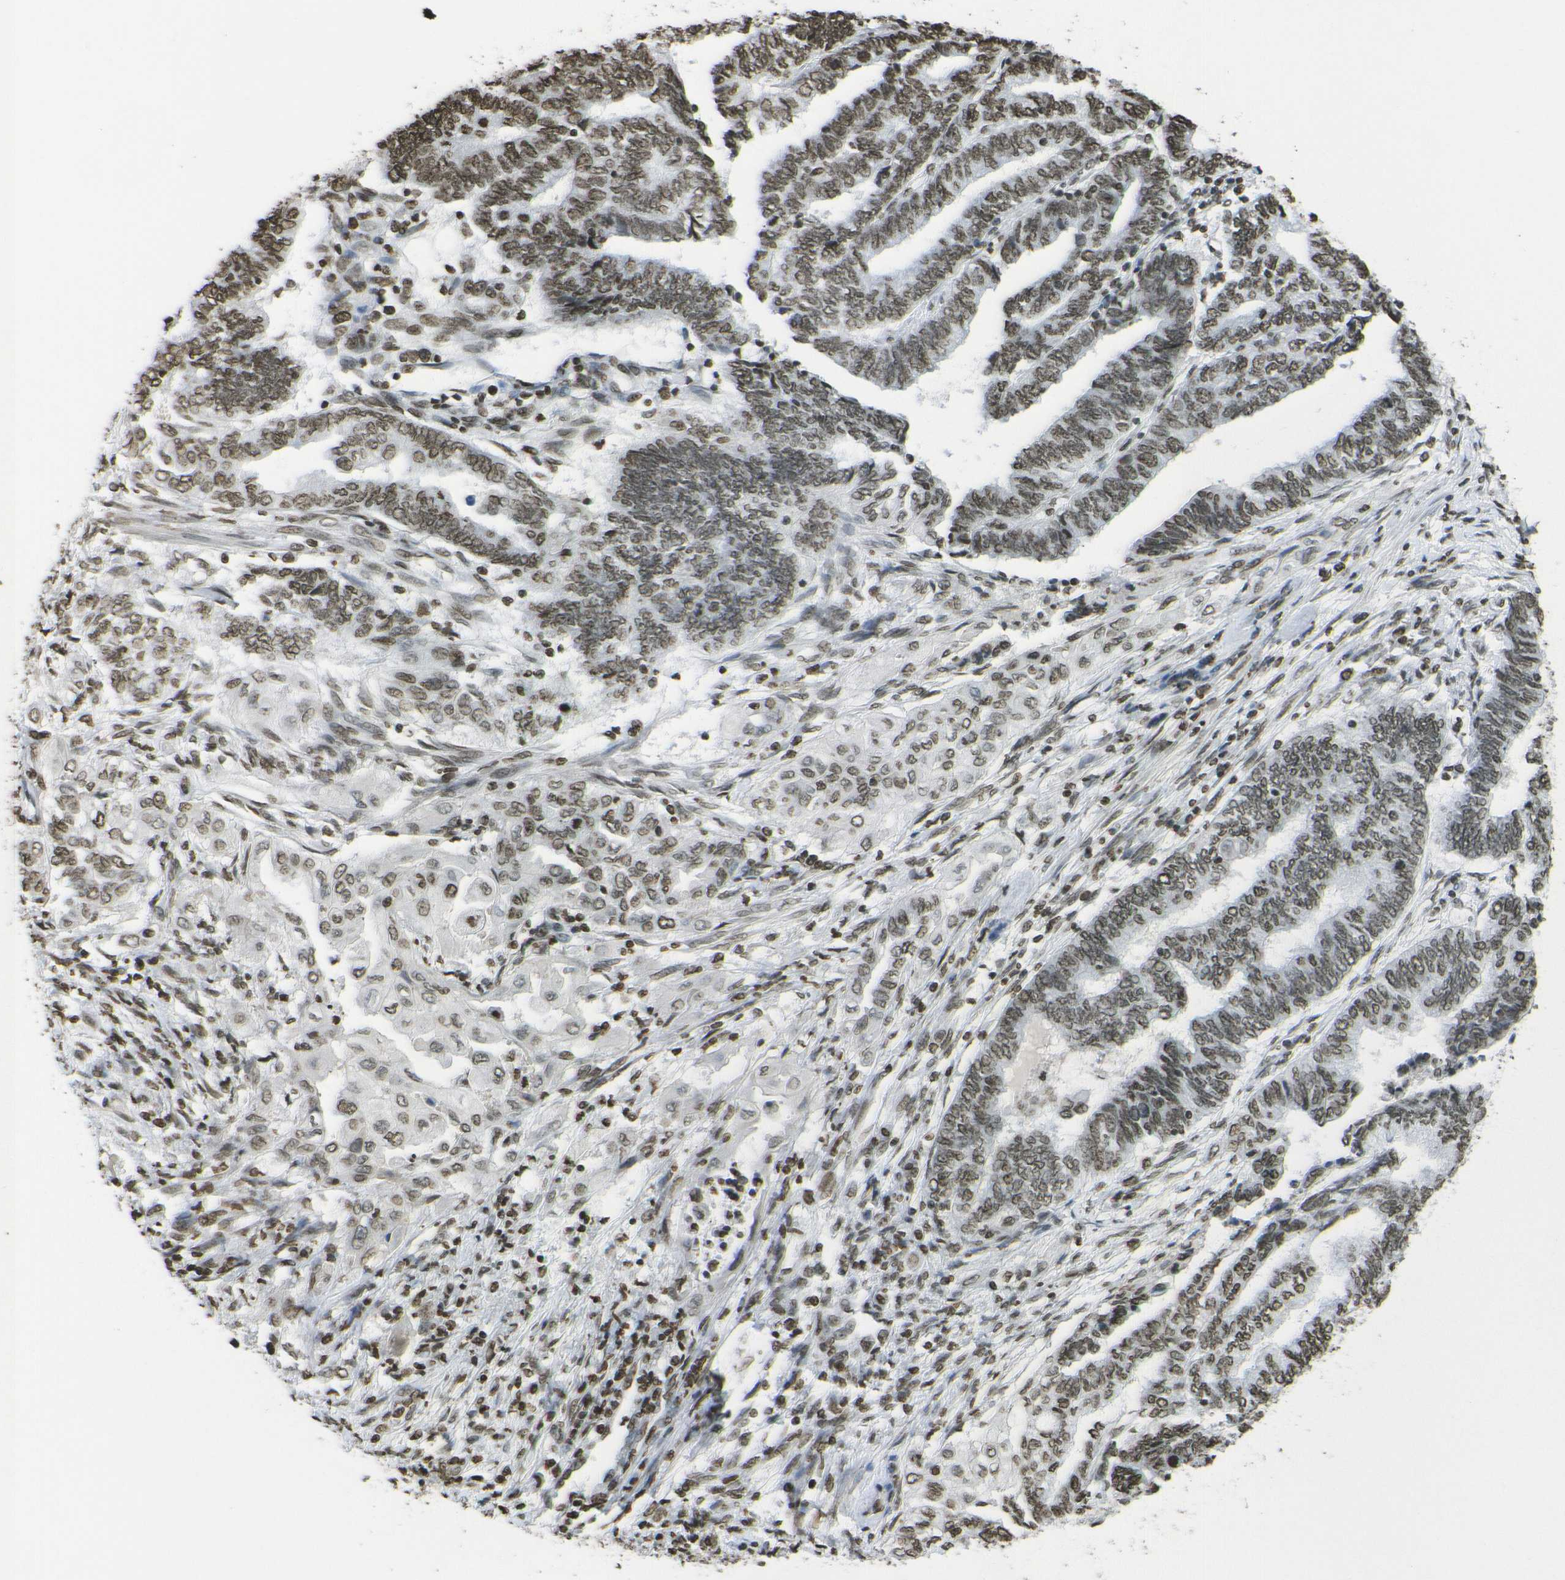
{"staining": {"intensity": "moderate", "quantity": ">75%", "location": "nuclear"}, "tissue": "endometrial cancer", "cell_type": "Tumor cells", "image_type": "cancer", "snomed": [{"axis": "morphology", "description": "Adenocarcinoma, NOS"}, {"axis": "topography", "description": "Uterus"}, {"axis": "topography", "description": "Endometrium"}], "caption": "Tumor cells display moderate nuclear expression in approximately >75% of cells in adenocarcinoma (endometrial). (DAB IHC, brown staining for protein, blue staining for nuclei).", "gene": "H4C16", "patient": {"sex": "female", "age": 70}}